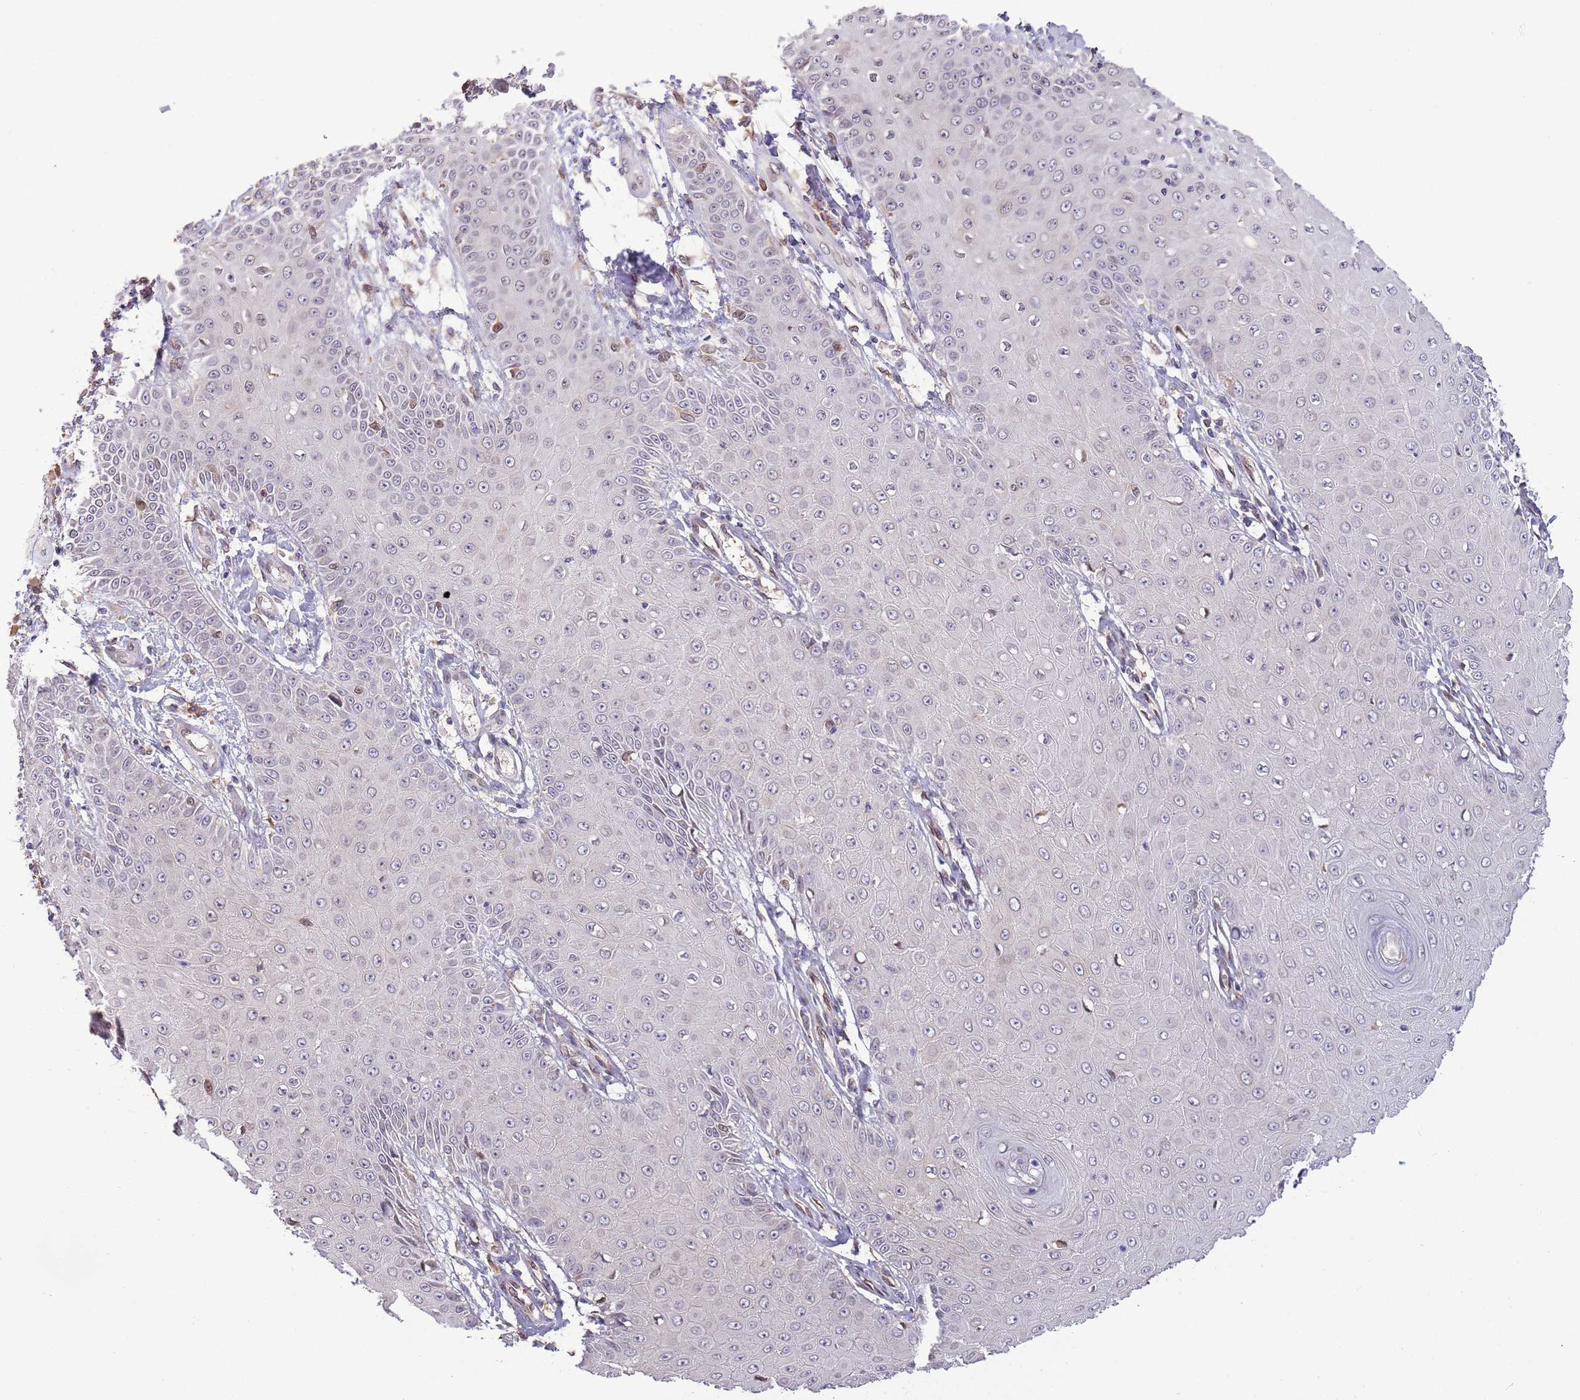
{"staining": {"intensity": "negative", "quantity": "none", "location": "none"}, "tissue": "skin cancer", "cell_type": "Tumor cells", "image_type": "cancer", "snomed": [{"axis": "morphology", "description": "Squamous cell carcinoma, NOS"}, {"axis": "topography", "description": "Skin"}], "caption": "Human skin squamous cell carcinoma stained for a protein using IHC displays no staining in tumor cells.", "gene": "ZNF665", "patient": {"sex": "male", "age": 70}}